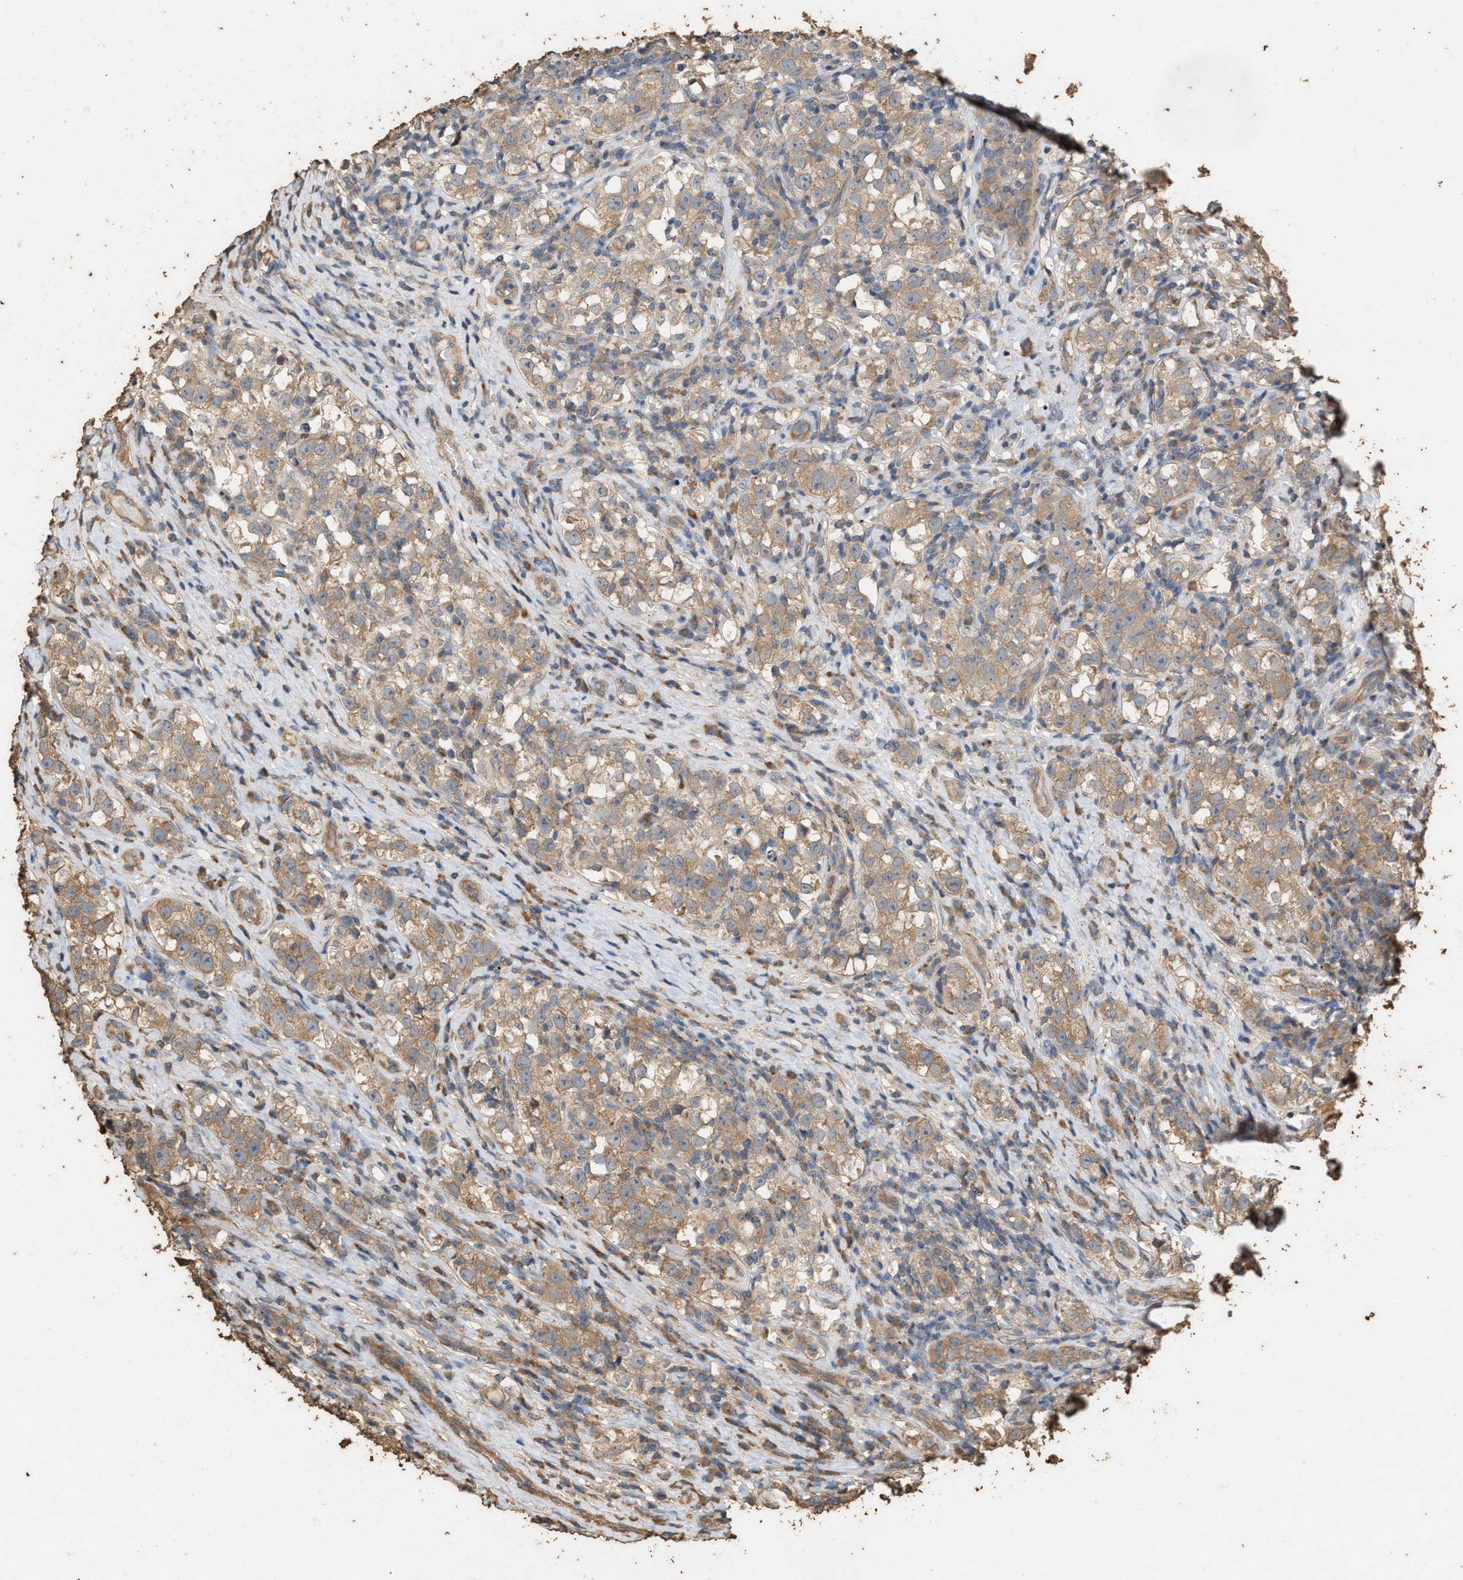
{"staining": {"intensity": "weak", "quantity": ">75%", "location": "cytoplasmic/membranous"}, "tissue": "testis cancer", "cell_type": "Tumor cells", "image_type": "cancer", "snomed": [{"axis": "morphology", "description": "Normal tissue, NOS"}, {"axis": "morphology", "description": "Seminoma, NOS"}, {"axis": "topography", "description": "Testis"}], "caption": "Weak cytoplasmic/membranous staining for a protein is identified in approximately >75% of tumor cells of testis cancer (seminoma) using IHC.", "gene": "DCAF7", "patient": {"sex": "male", "age": 43}}